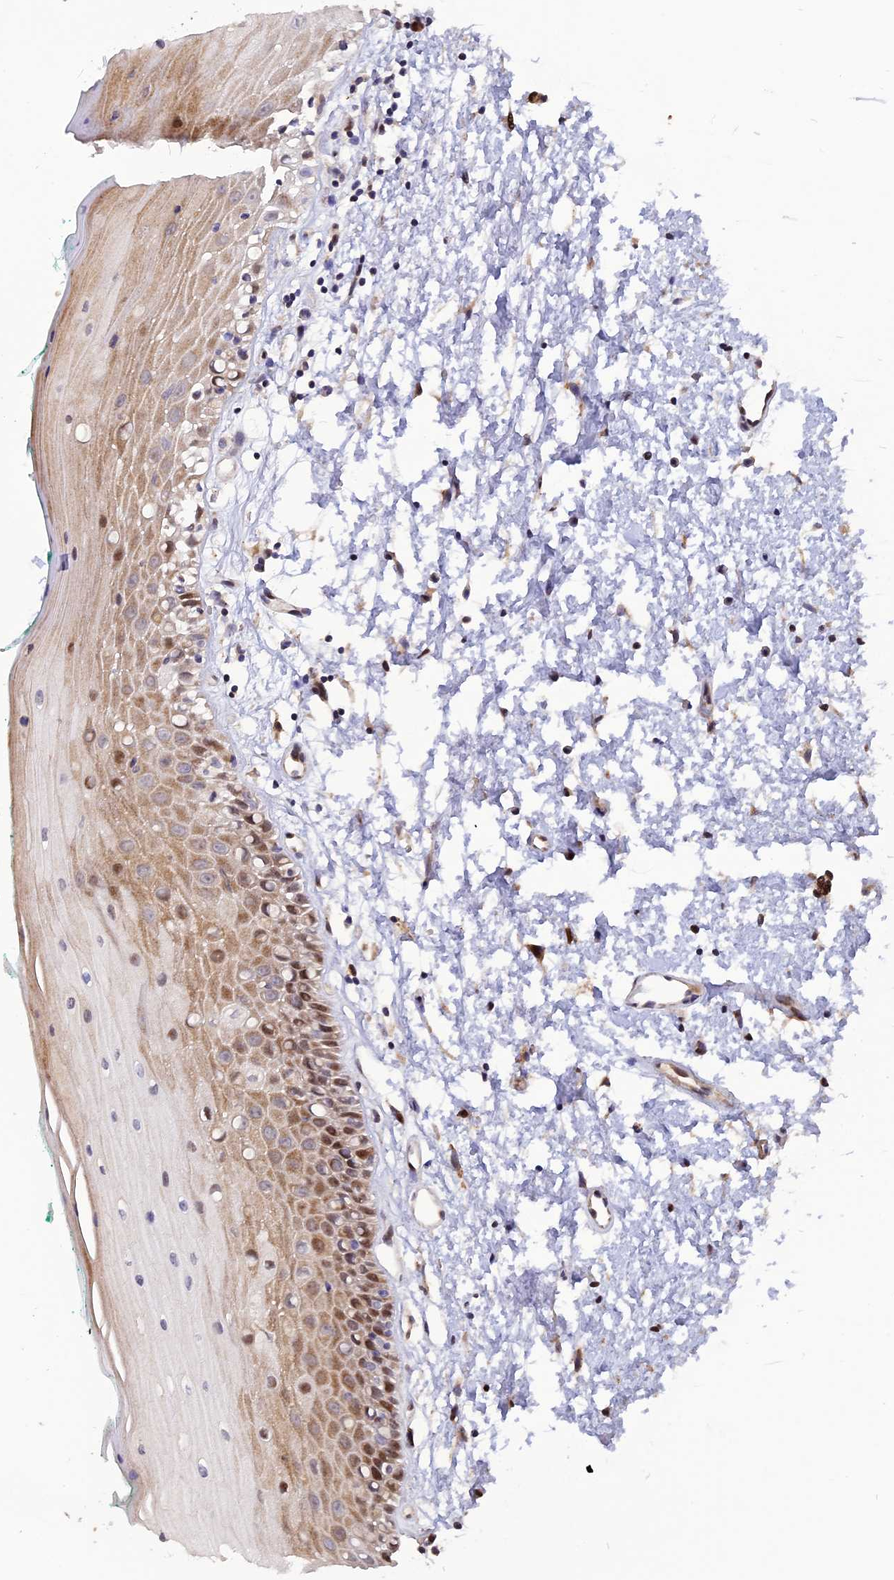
{"staining": {"intensity": "moderate", "quantity": ">75%", "location": "cytoplasmic/membranous,nuclear"}, "tissue": "oral mucosa", "cell_type": "Squamous epithelial cells", "image_type": "normal", "snomed": [{"axis": "morphology", "description": "Normal tissue, NOS"}, {"axis": "topography", "description": "Oral tissue"}], "caption": "A medium amount of moderate cytoplasmic/membranous,nuclear staining is appreciated in approximately >75% of squamous epithelial cells in benign oral mucosa.", "gene": "TMEM263", "patient": {"sex": "female", "age": 70}}